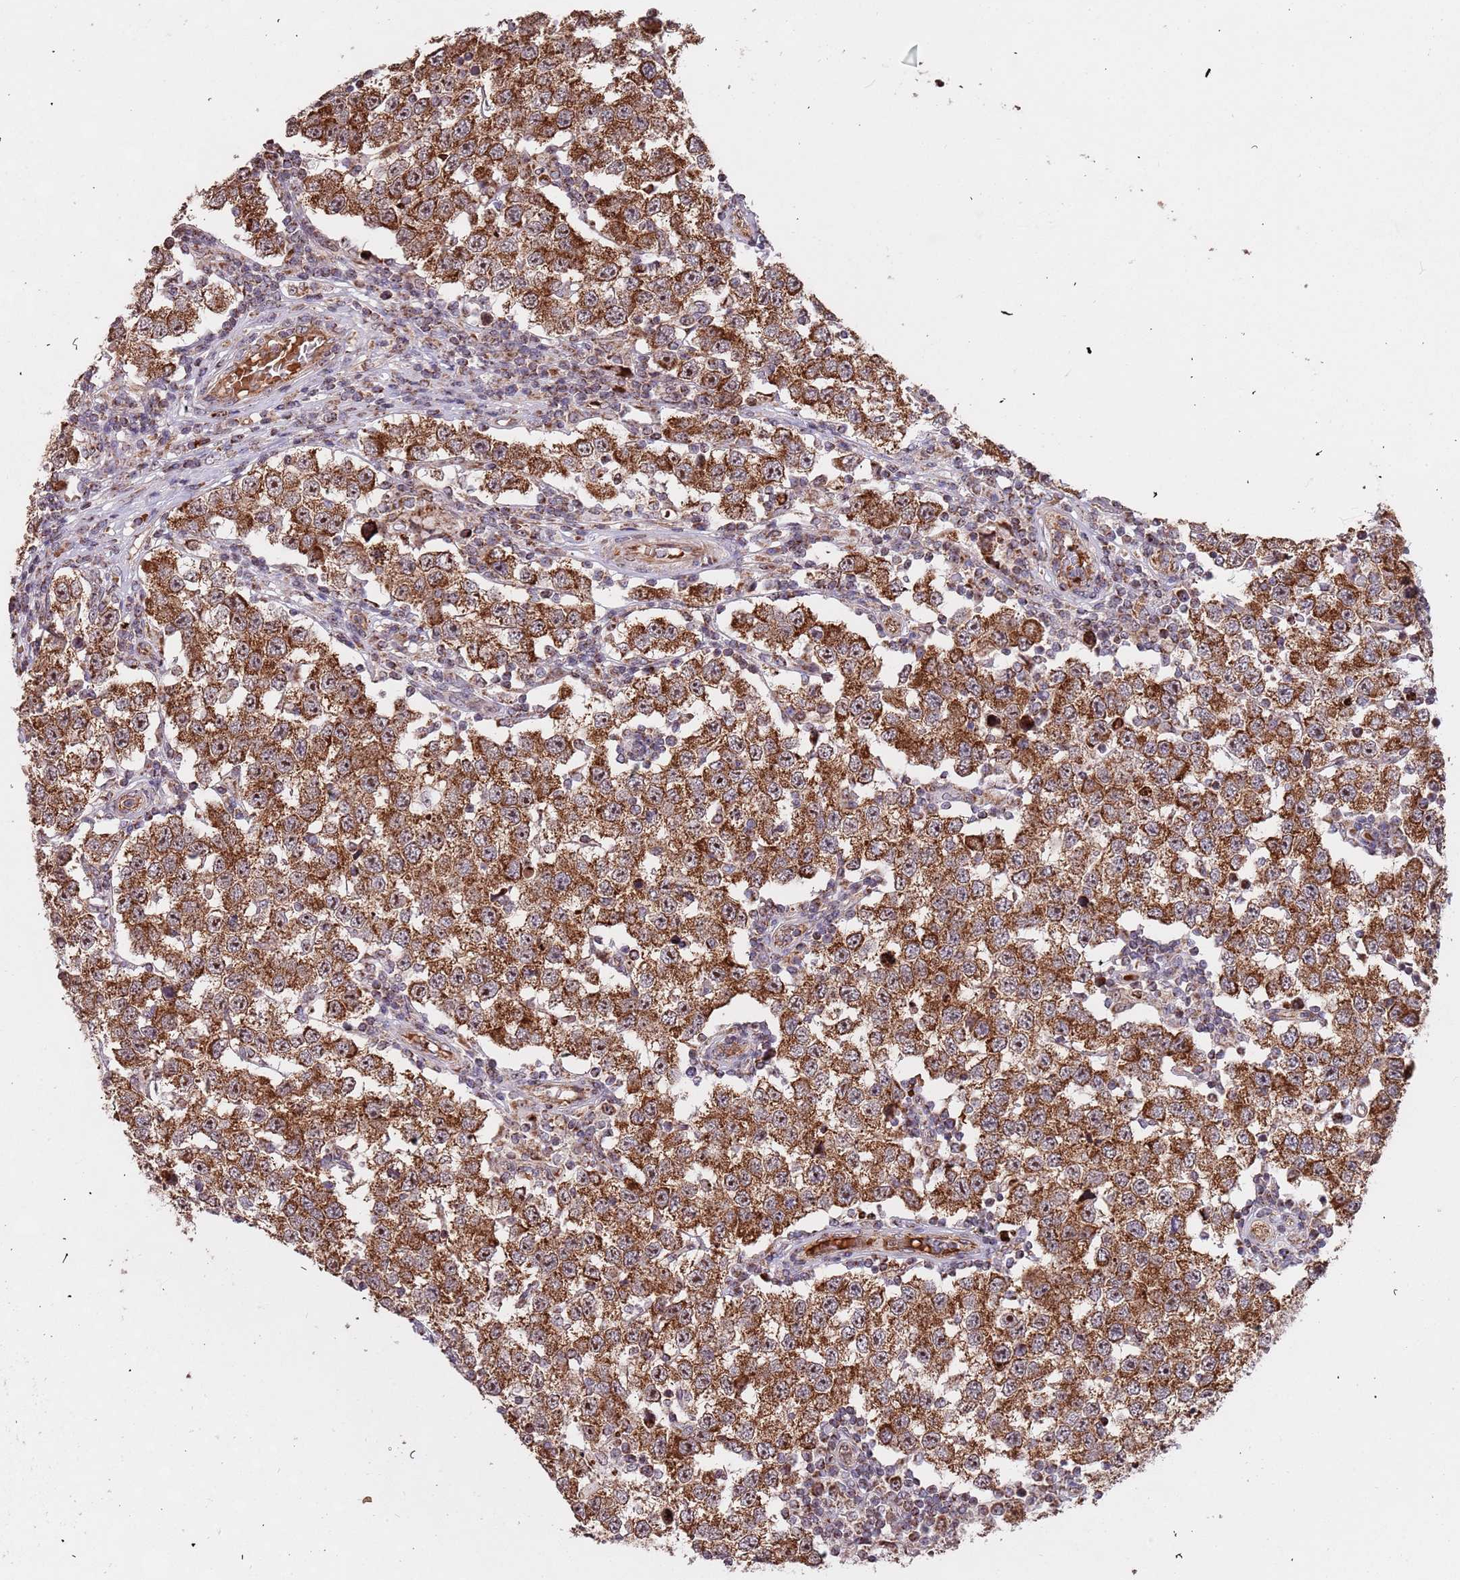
{"staining": {"intensity": "strong", "quantity": ">75%", "location": "cytoplasmic/membranous"}, "tissue": "testis cancer", "cell_type": "Tumor cells", "image_type": "cancer", "snomed": [{"axis": "morphology", "description": "Seminoma, NOS"}, {"axis": "topography", "description": "Testis"}], "caption": "Brown immunohistochemical staining in testis cancer displays strong cytoplasmic/membranous expression in approximately >75% of tumor cells.", "gene": "DCHS1", "patient": {"sex": "male", "age": 34}}